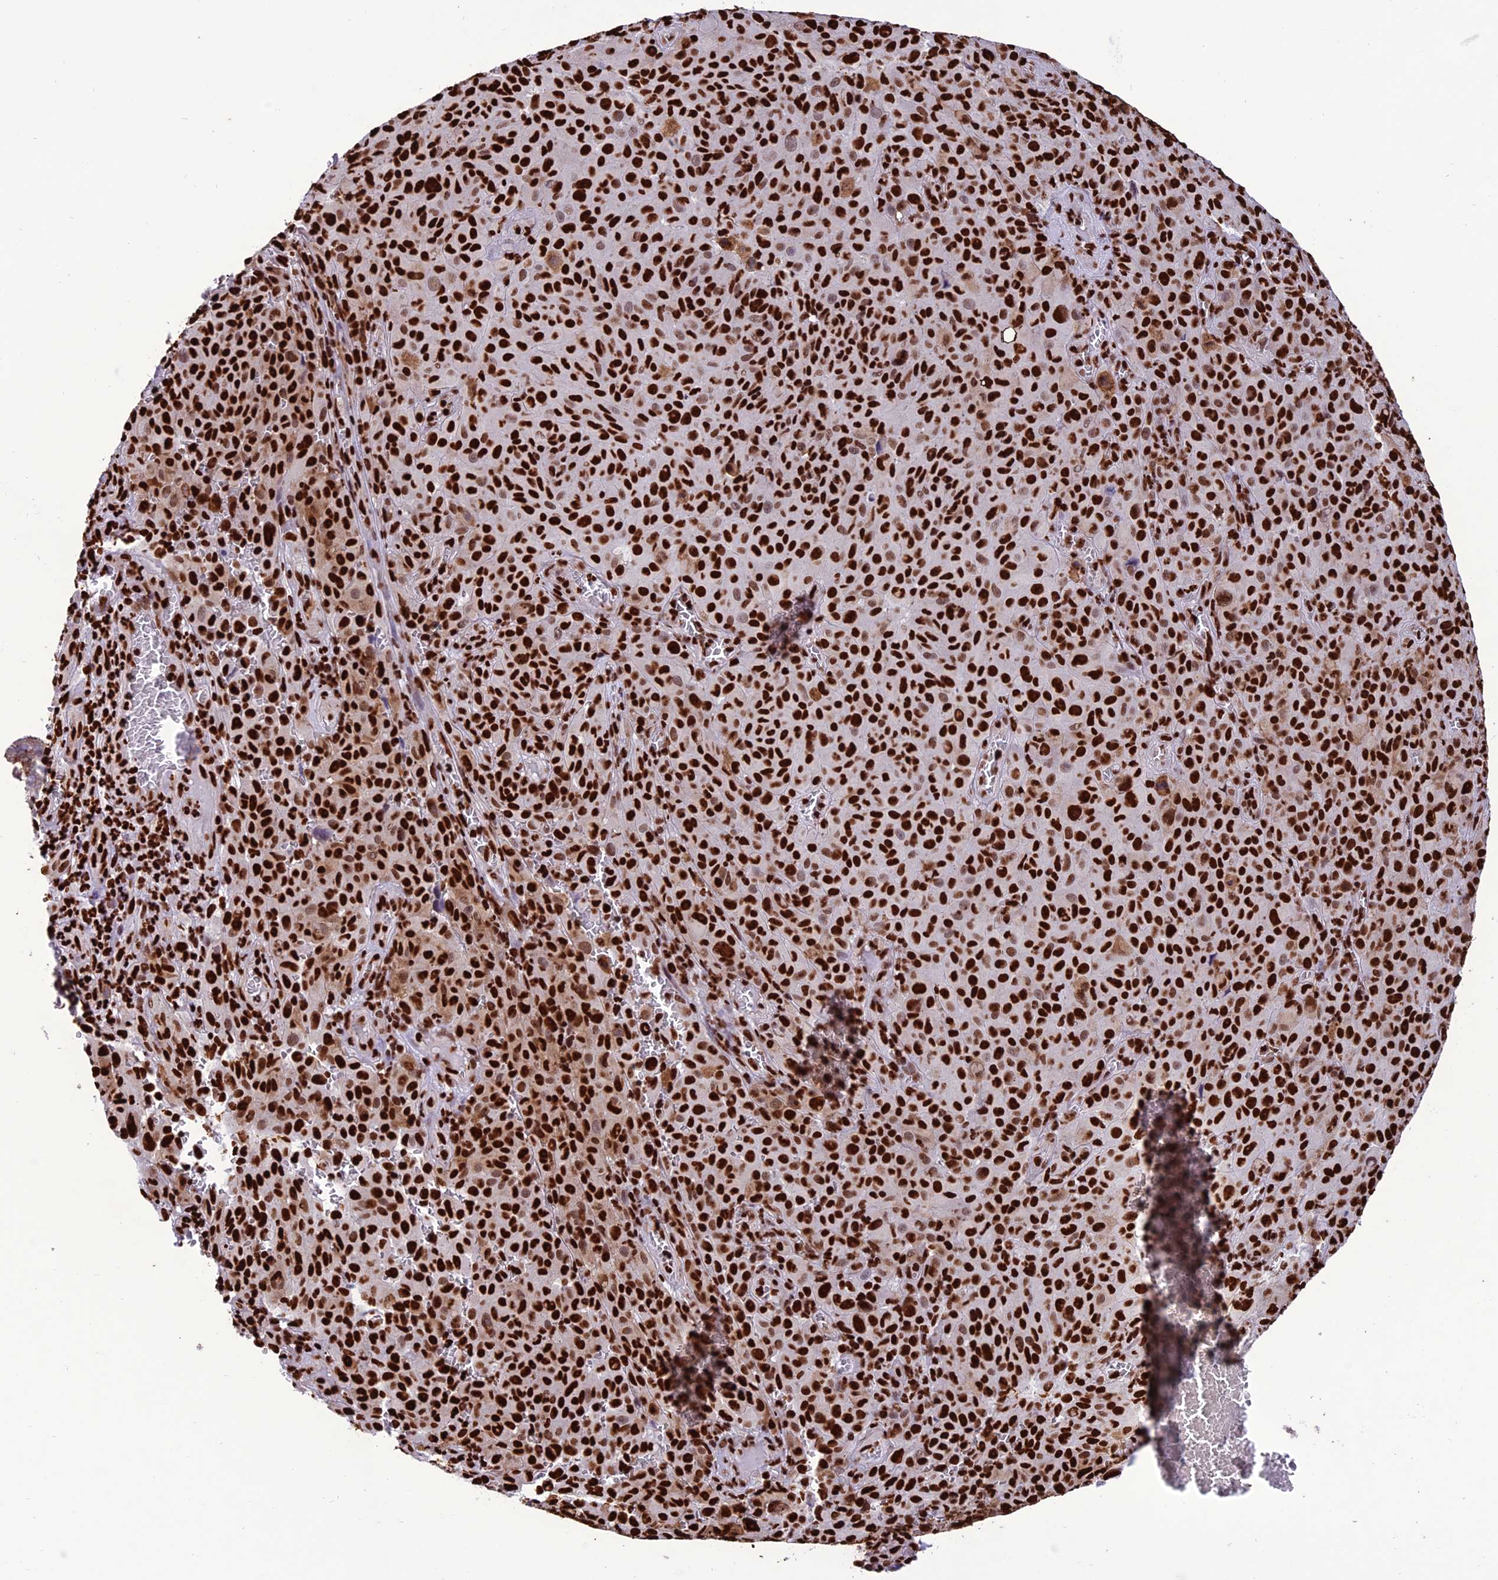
{"staining": {"intensity": "strong", "quantity": ">75%", "location": "nuclear"}, "tissue": "melanoma", "cell_type": "Tumor cells", "image_type": "cancer", "snomed": [{"axis": "morphology", "description": "Malignant melanoma, NOS"}, {"axis": "topography", "description": "Skin"}], "caption": "Melanoma stained with immunohistochemistry shows strong nuclear expression in about >75% of tumor cells.", "gene": "INO80E", "patient": {"sex": "female", "age": 82}}